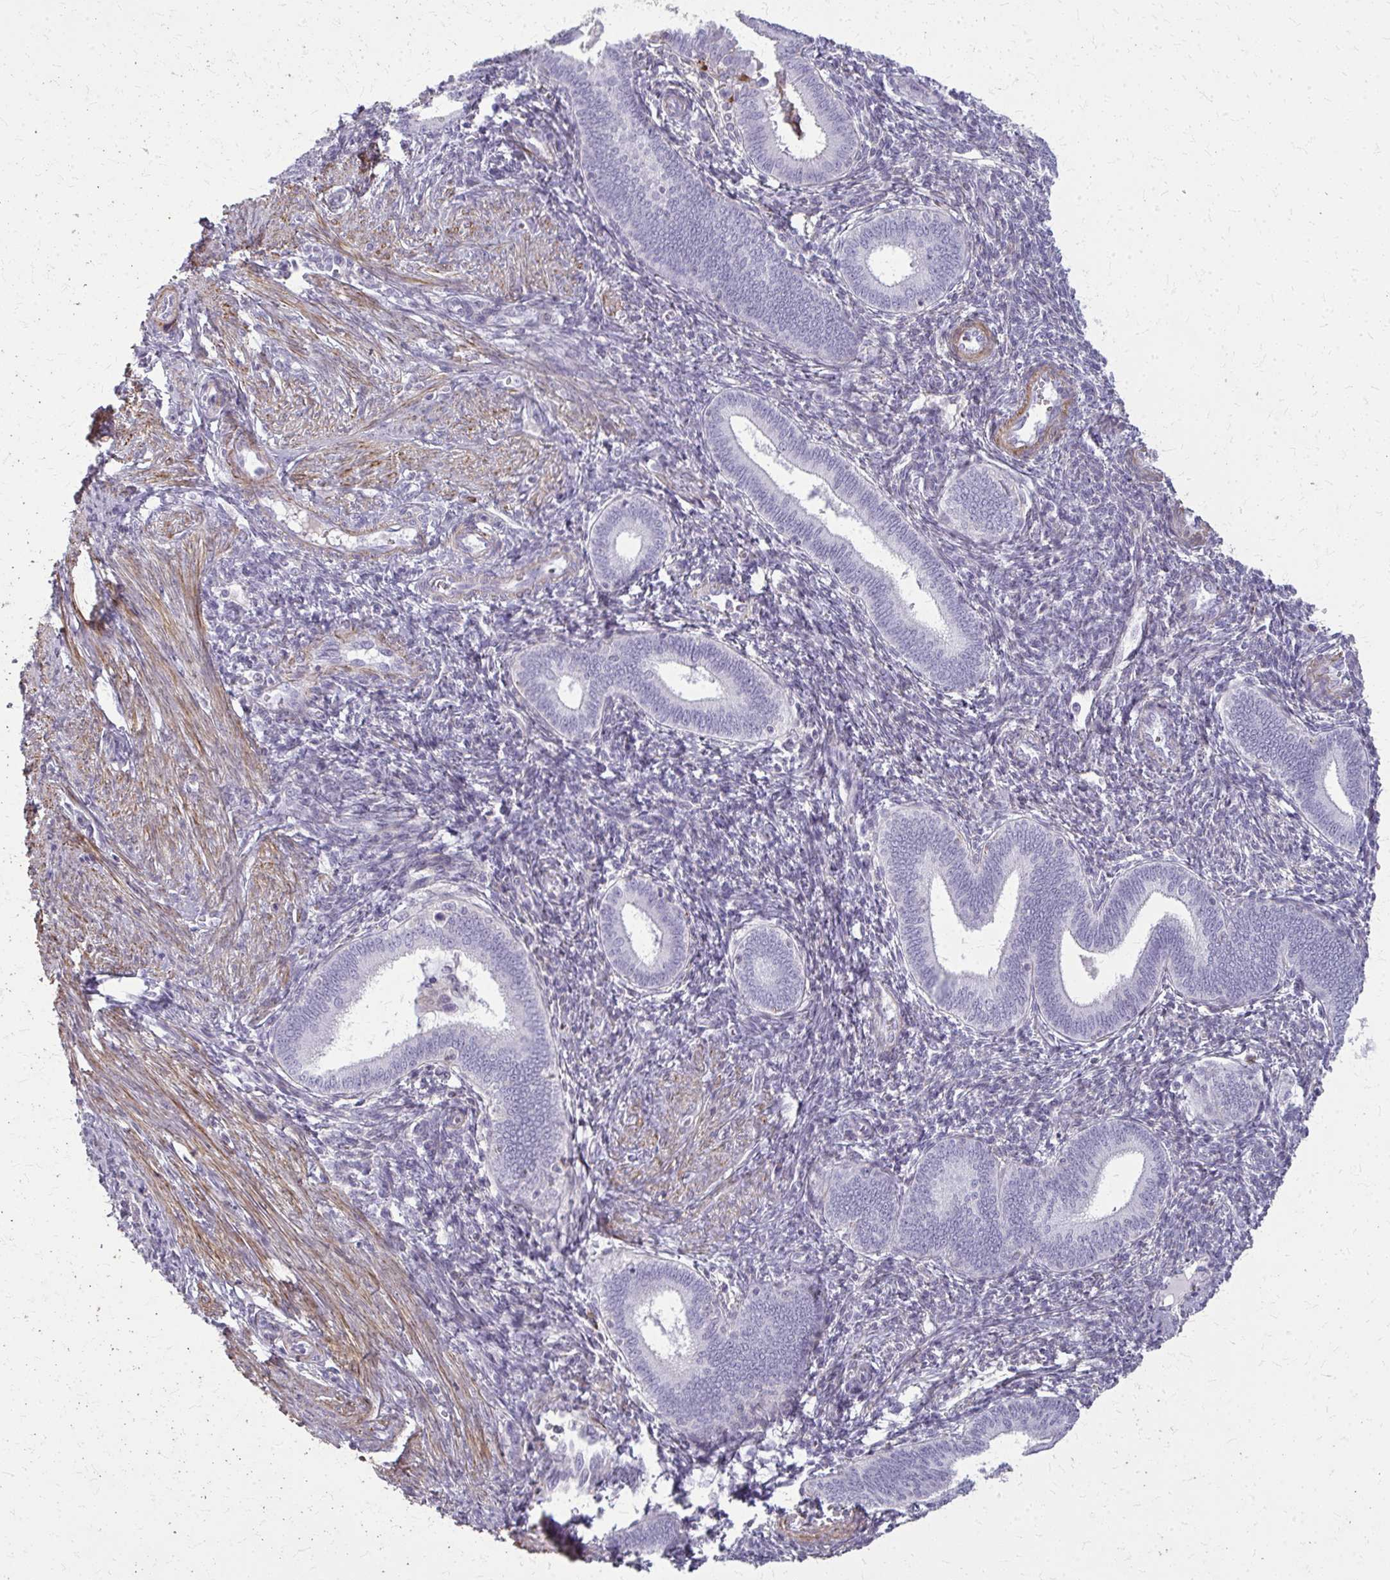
{"staining": {"intensity": "negative", "quantity": "none", "location": "none"}, "tissue": "endometrium", "cell_type": "Cells in endometrial stroma", "image_type": "normal", "snomed": [{"axis": "morphology", "description": "Normal tissue, NOS"}, {"axis": "topography", "description": "Endometrium"}], "caption": "High magnification brightfield microscopy of normal endometrium stained with DAB (brown) and counterstained with hematoxylin (blue): cells in endometrial stroma show no significant expression.", "gene": "TENM4", "patient": {"sex": "female", "age": 41}}